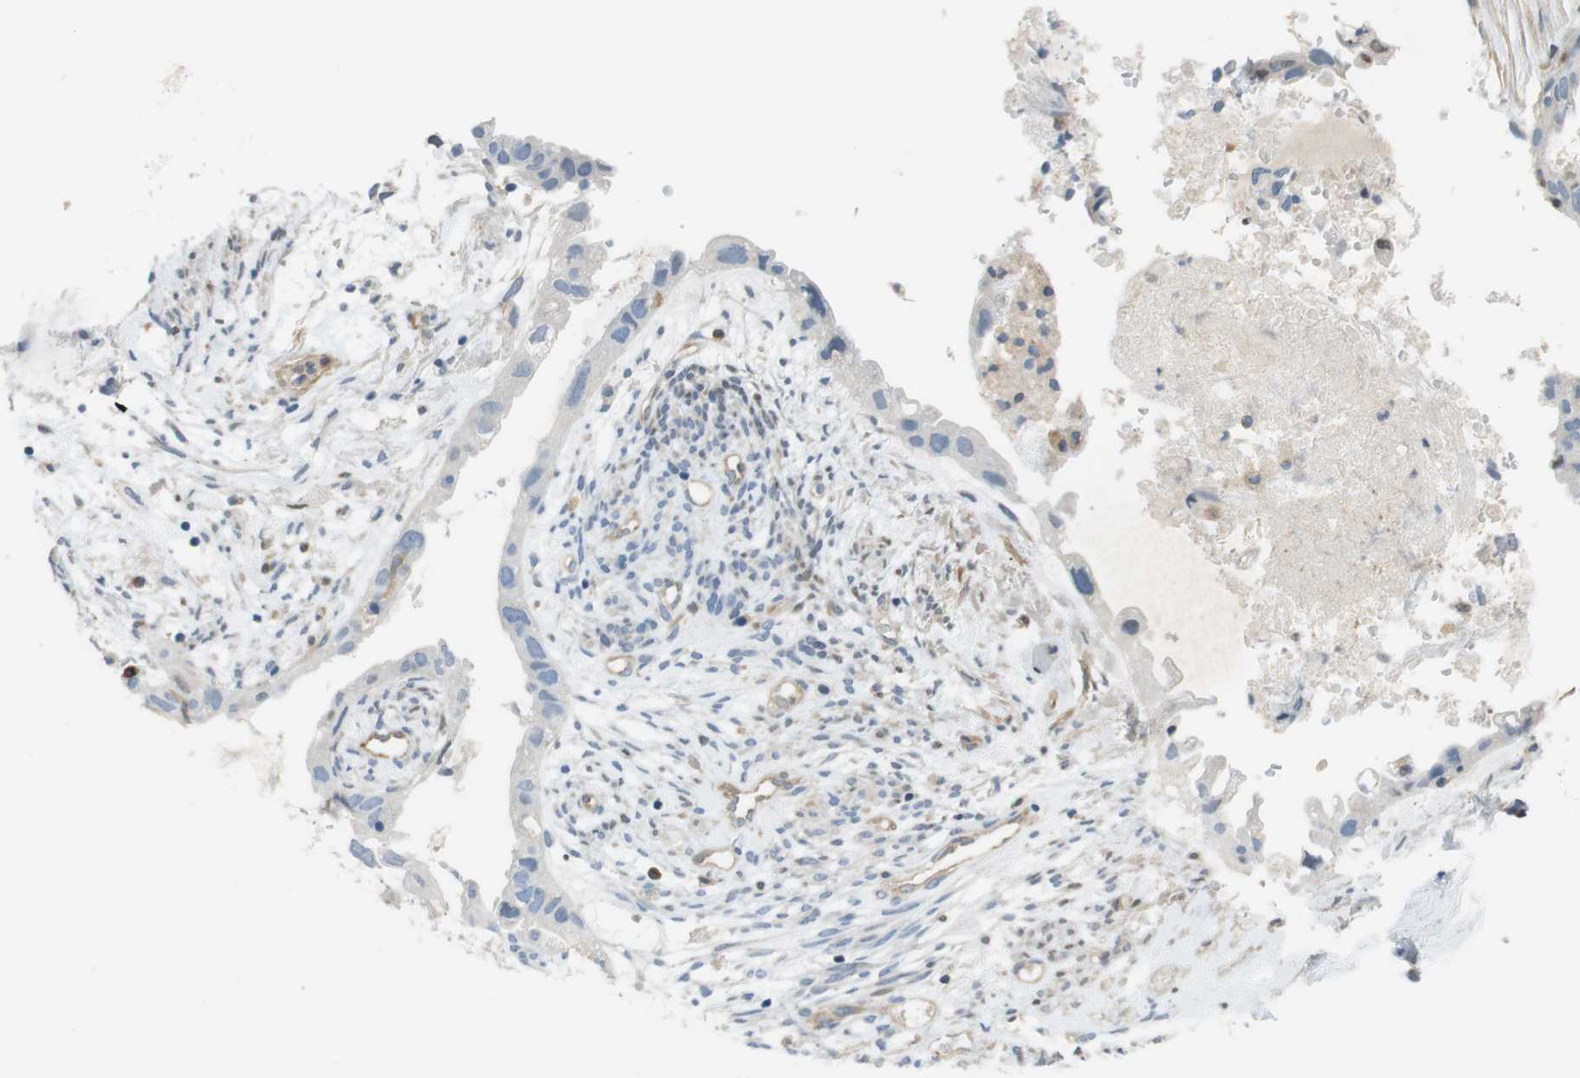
{"staining": {"intensity": "negative", "quantity": "none", "location": "none"}, "tissue": "cervical cancer", "cell_type": "Tumor cells", "image_type": "cancer", "snomed": [{"axis": "morphology", "description": "Normal tissue, NOS"}, {"axis": "morphology", "description": "Adenocarcinoma, NOS"}, {"axis": "topography", "description": "Cervix"}, {"axis": "topography", "description": "Endometrium"}], "caption": "IHC micrograph of cervical cancer stained for a protein (brown), which shows no staining in tumor cells.", "gene": "PCDH10", "patient": {"sex": "female", "age": 86}}